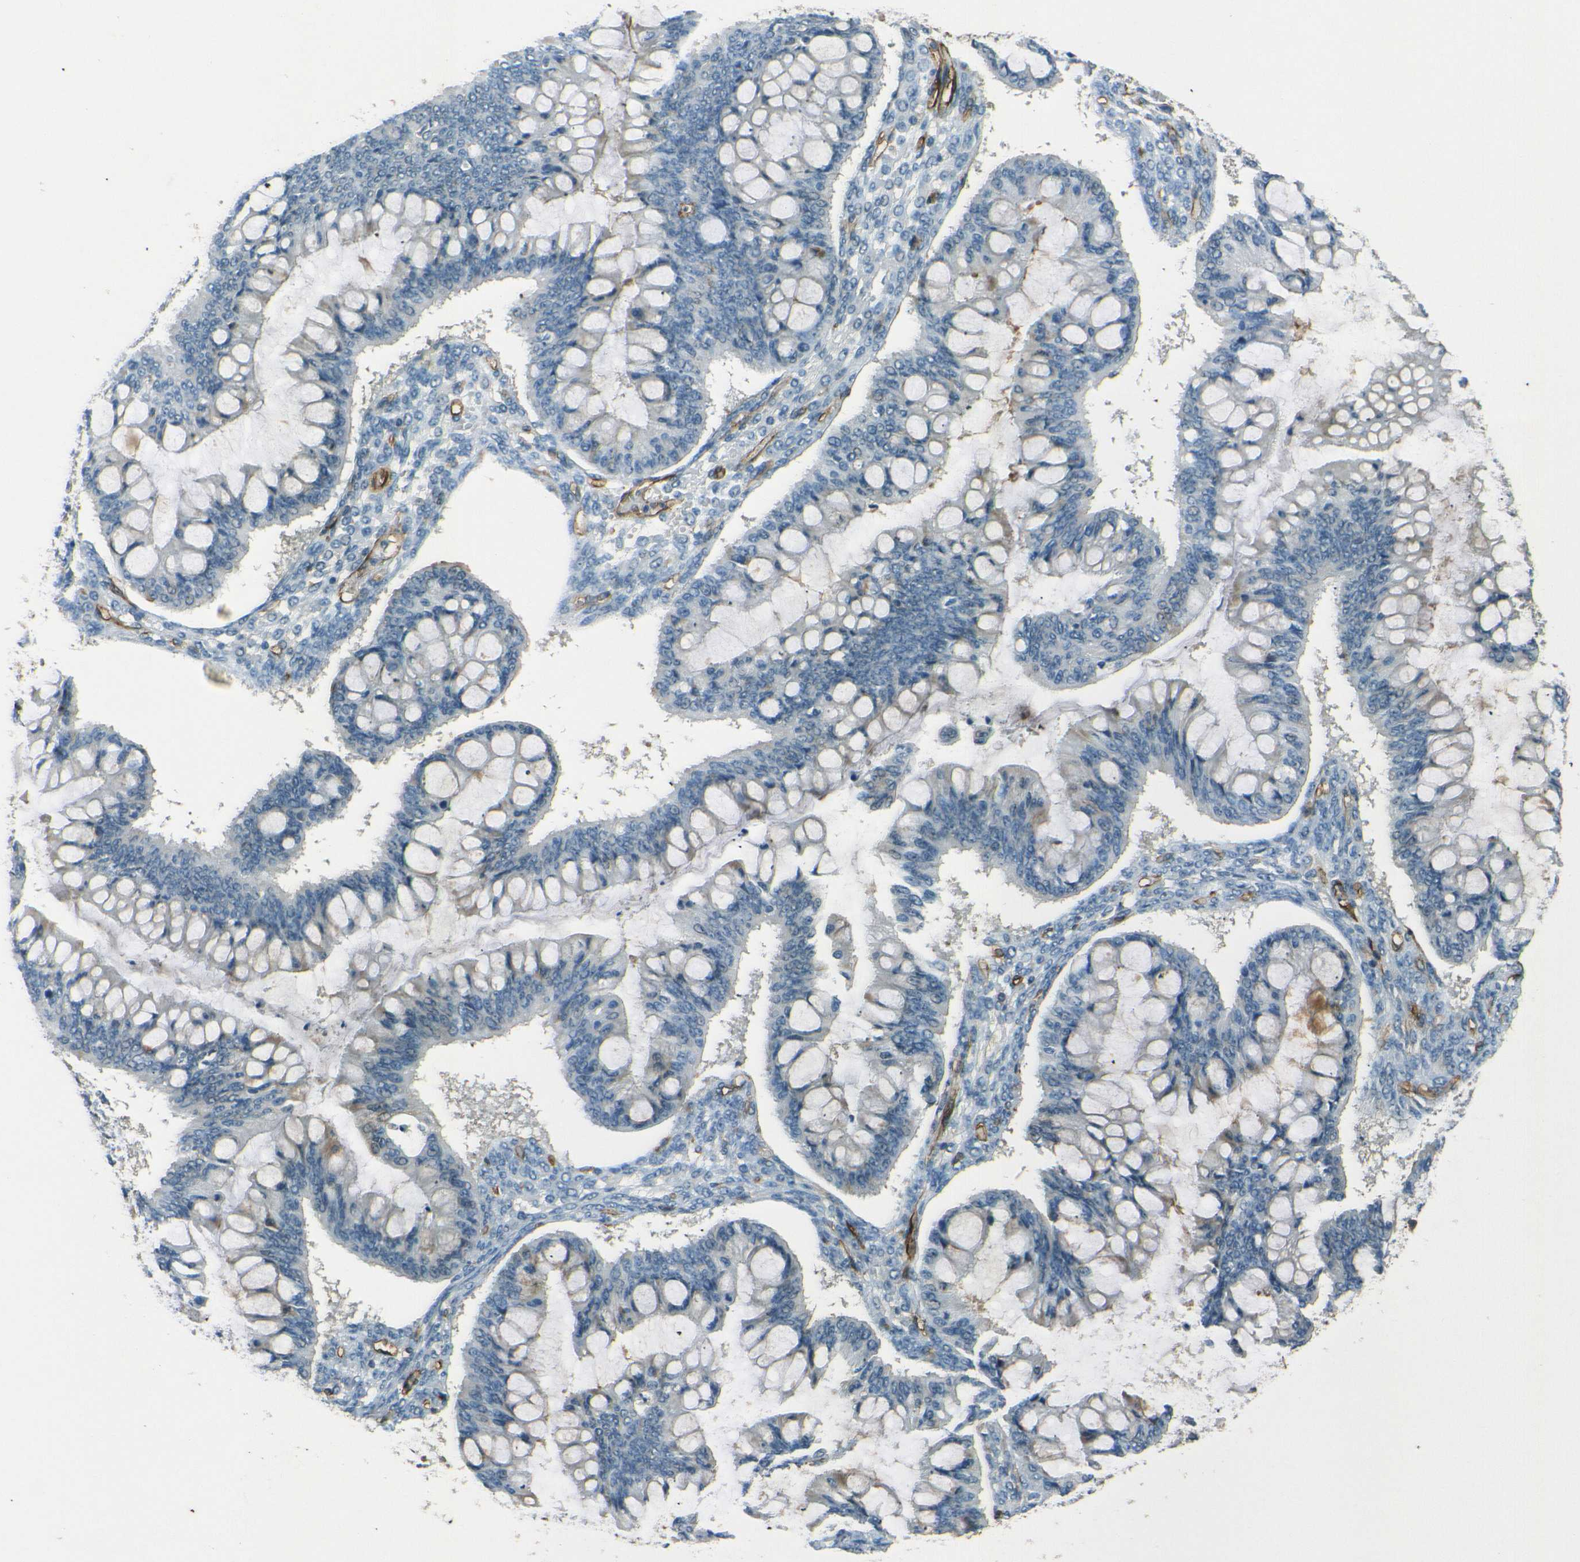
{"staining": {"intensity": "negative", "quantity": "none", "location": "none"}, "tissue": "ovarian cancer", "cell_type": "Tumor cells", "image_type": "cancer", "snomed": [{"axis": "morphology", "description": "Cystadenocarcinoma, mucinous, NOS"}, {"axis": "topography", "description": "Ovary"}], "caption": "Protein analysis of mucinous cystadenocarcinoma (ovarian) reveals no significant expression in tumor cells.", "gene": "ENTPD1", "patient": {"sex": "female", "age": 73}}